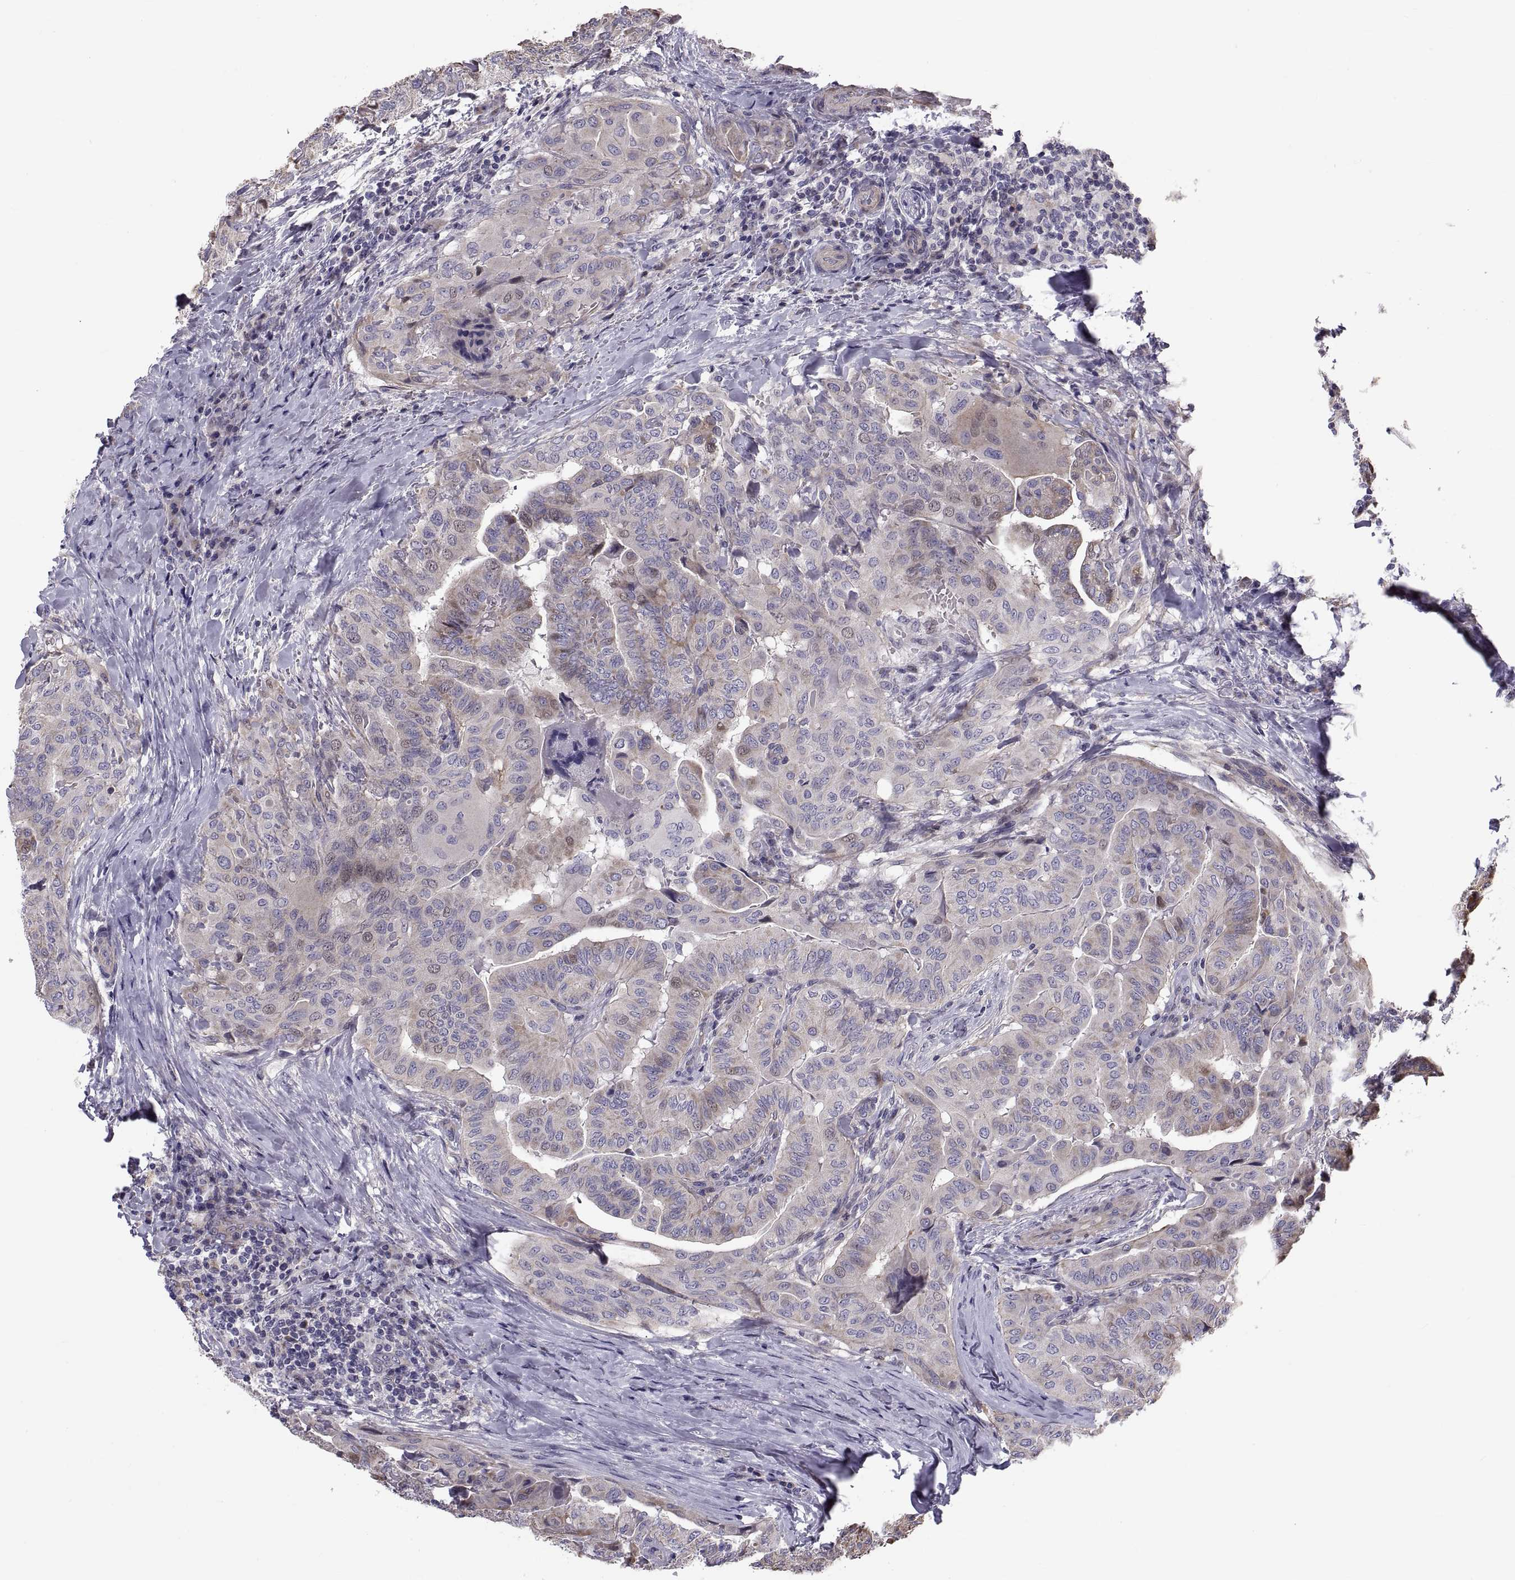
{"staining": {"intensity": "weak", "quantity": "<25%", "location": "cytoplasmic/membranous"}, "tissue": "thyroid cancer", "cell_type": "Tumor cells", "image_type": "cancer", "snomed": [{"axis": "morphology", "description": "Papillary adenocarcinoma, NOS"}, {"axis": "topography", "description": "Thyroid gland"}], "caption": "DAB (3,3'-diaminobenzidine) immunohistochemical staining of human thyroid papillary adenocarcinoma demonstrates no significant expression in tumor cells. (Immunohistochemistry (ihc), brightfield microscopy, high magnification).", "gene": "ANO1", "patient": {"sex": "female", "age": 68}}